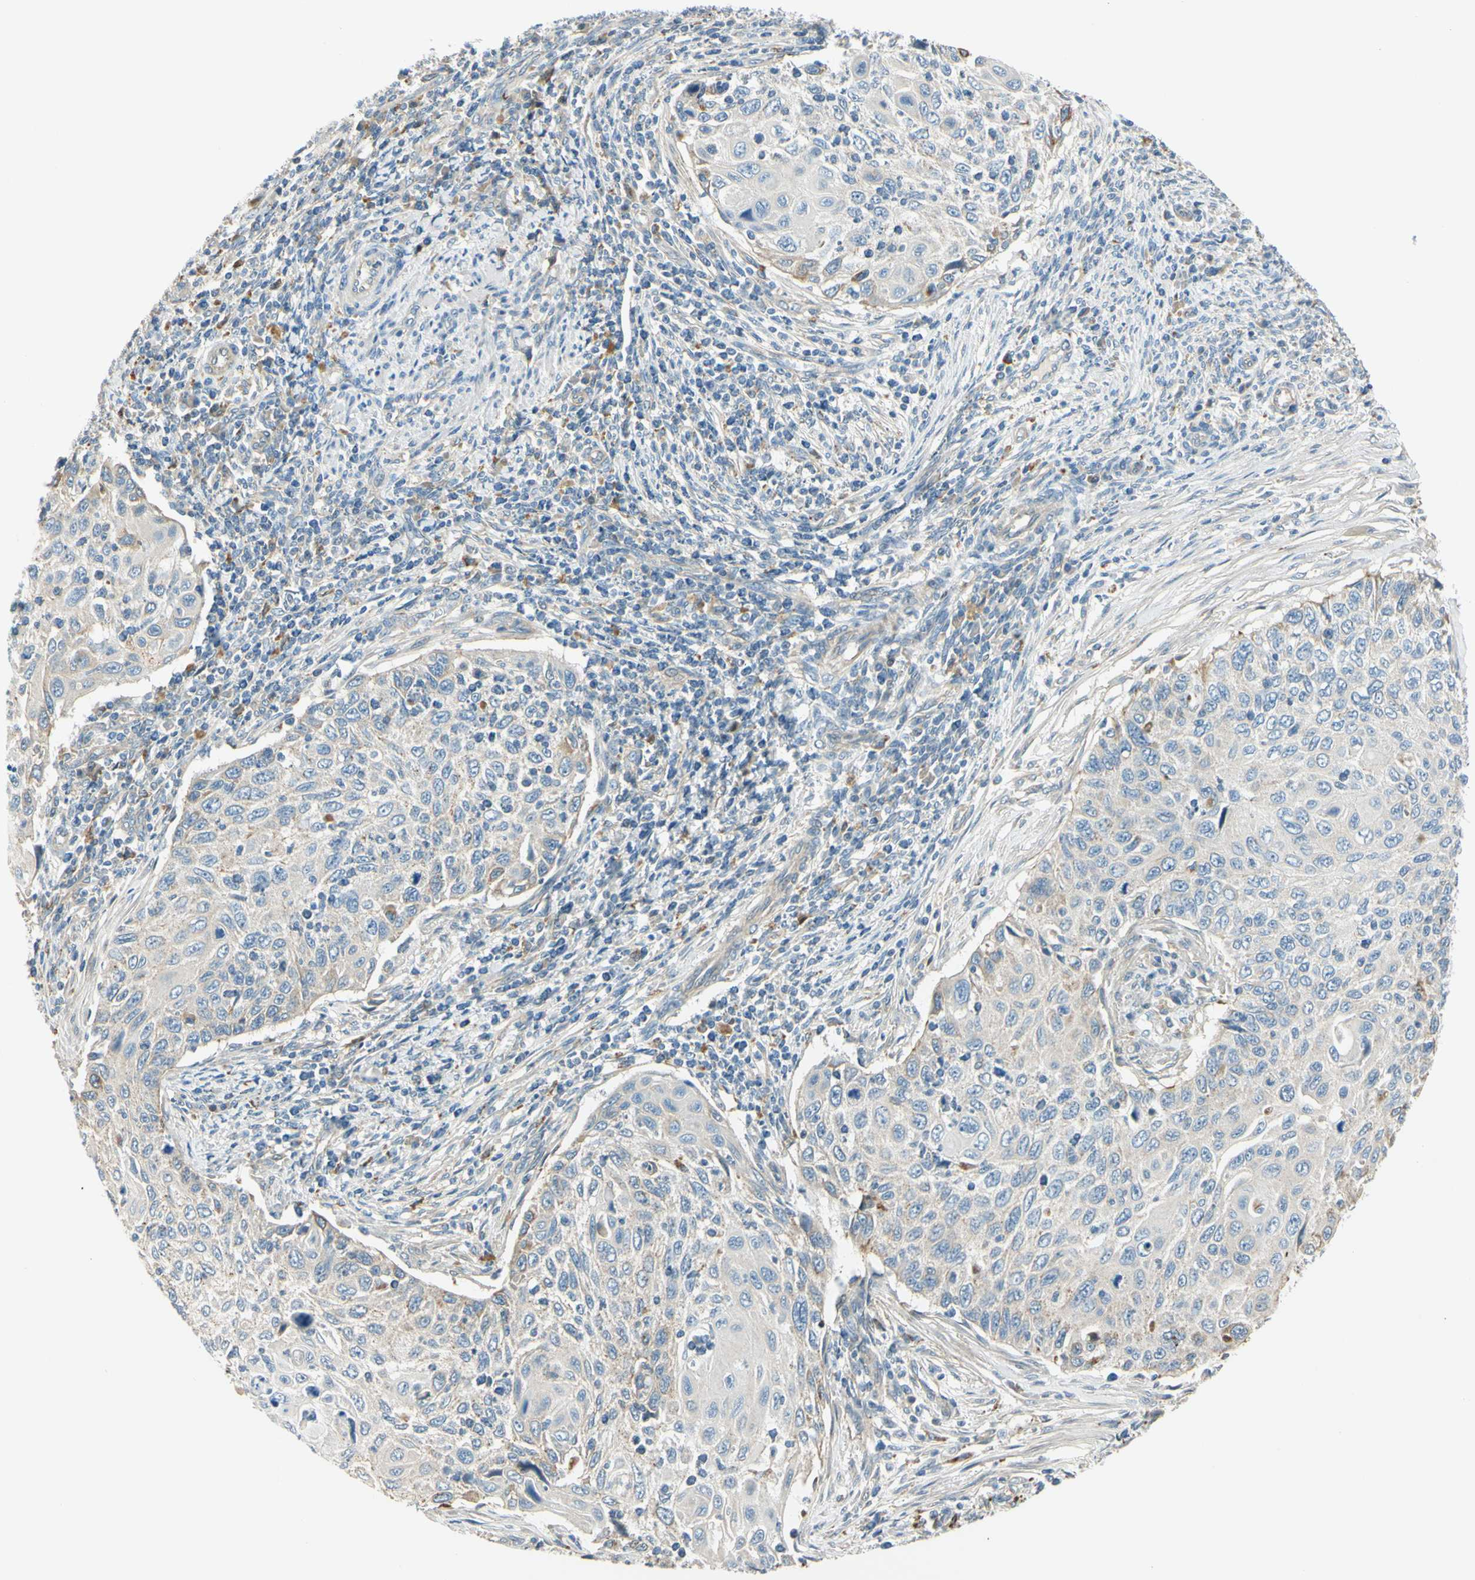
{"staining": {"intensity": "negative", "quantity": "none", "location": "none"}, "tissue": "cervical cancer", "cell_type": "Tumor cells", "image_type": "cancer", "snomed": [{"axis": "morphology", "description": "Squamous cell carcinoma, NOS"}, {"axis": "topography", "description": "Cervix"}], "caption": "Immunohistochemical staining of cervical cancer (squamous cell carcinoma) reveals no significant expression in tumor cells. (DAB immunohistochemistry (IHC) with hematoxylin counter stain).", "gene": "LAMA3", "patient": {"sex": "female", "age": 70}}